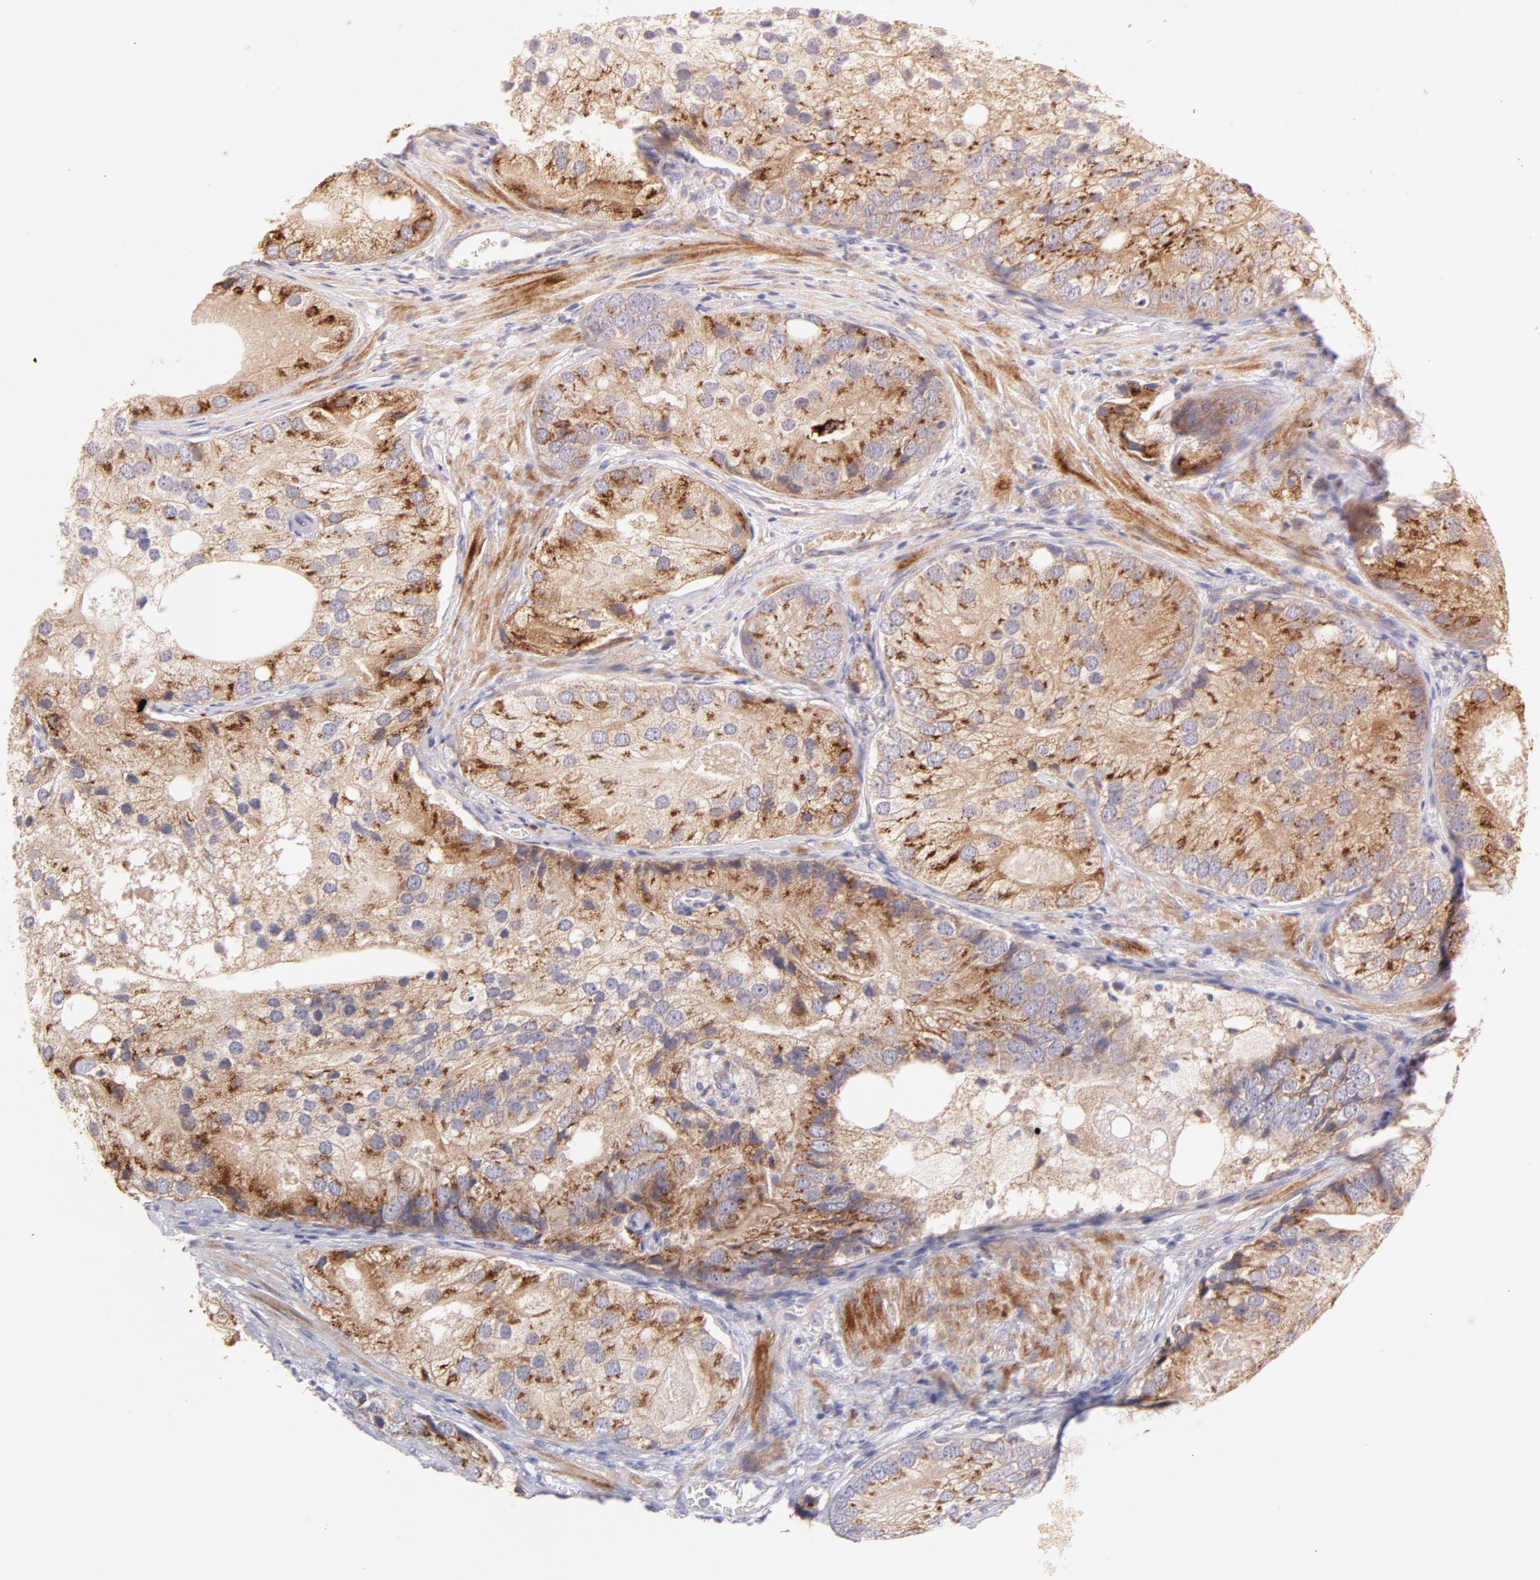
{"staining": {"intensity": "moderate", "quantity": ">75%", "location": "cytoplasmic/membranous"}, "tissue": "prostate cancer", "cell_type": "Tumor cells", "image_type": "cancer", "snomed": [{"axis": "morphology", "description": "Adenocarcinoma, Low grade"}, {"axis": "topography", "description": "Prostate"}], "caption": "The histopathology image demonstrates a brown stain indicating the presence of a protein in the cytoplasmic/membranous of tumor cells in adenocarcinoma (low-grade) (prostate). The protein is shown in brown color, while the nuclei are stained blue.", "gene": "RAPGEF3", "patient": {"sex": "male", "age": 69}}